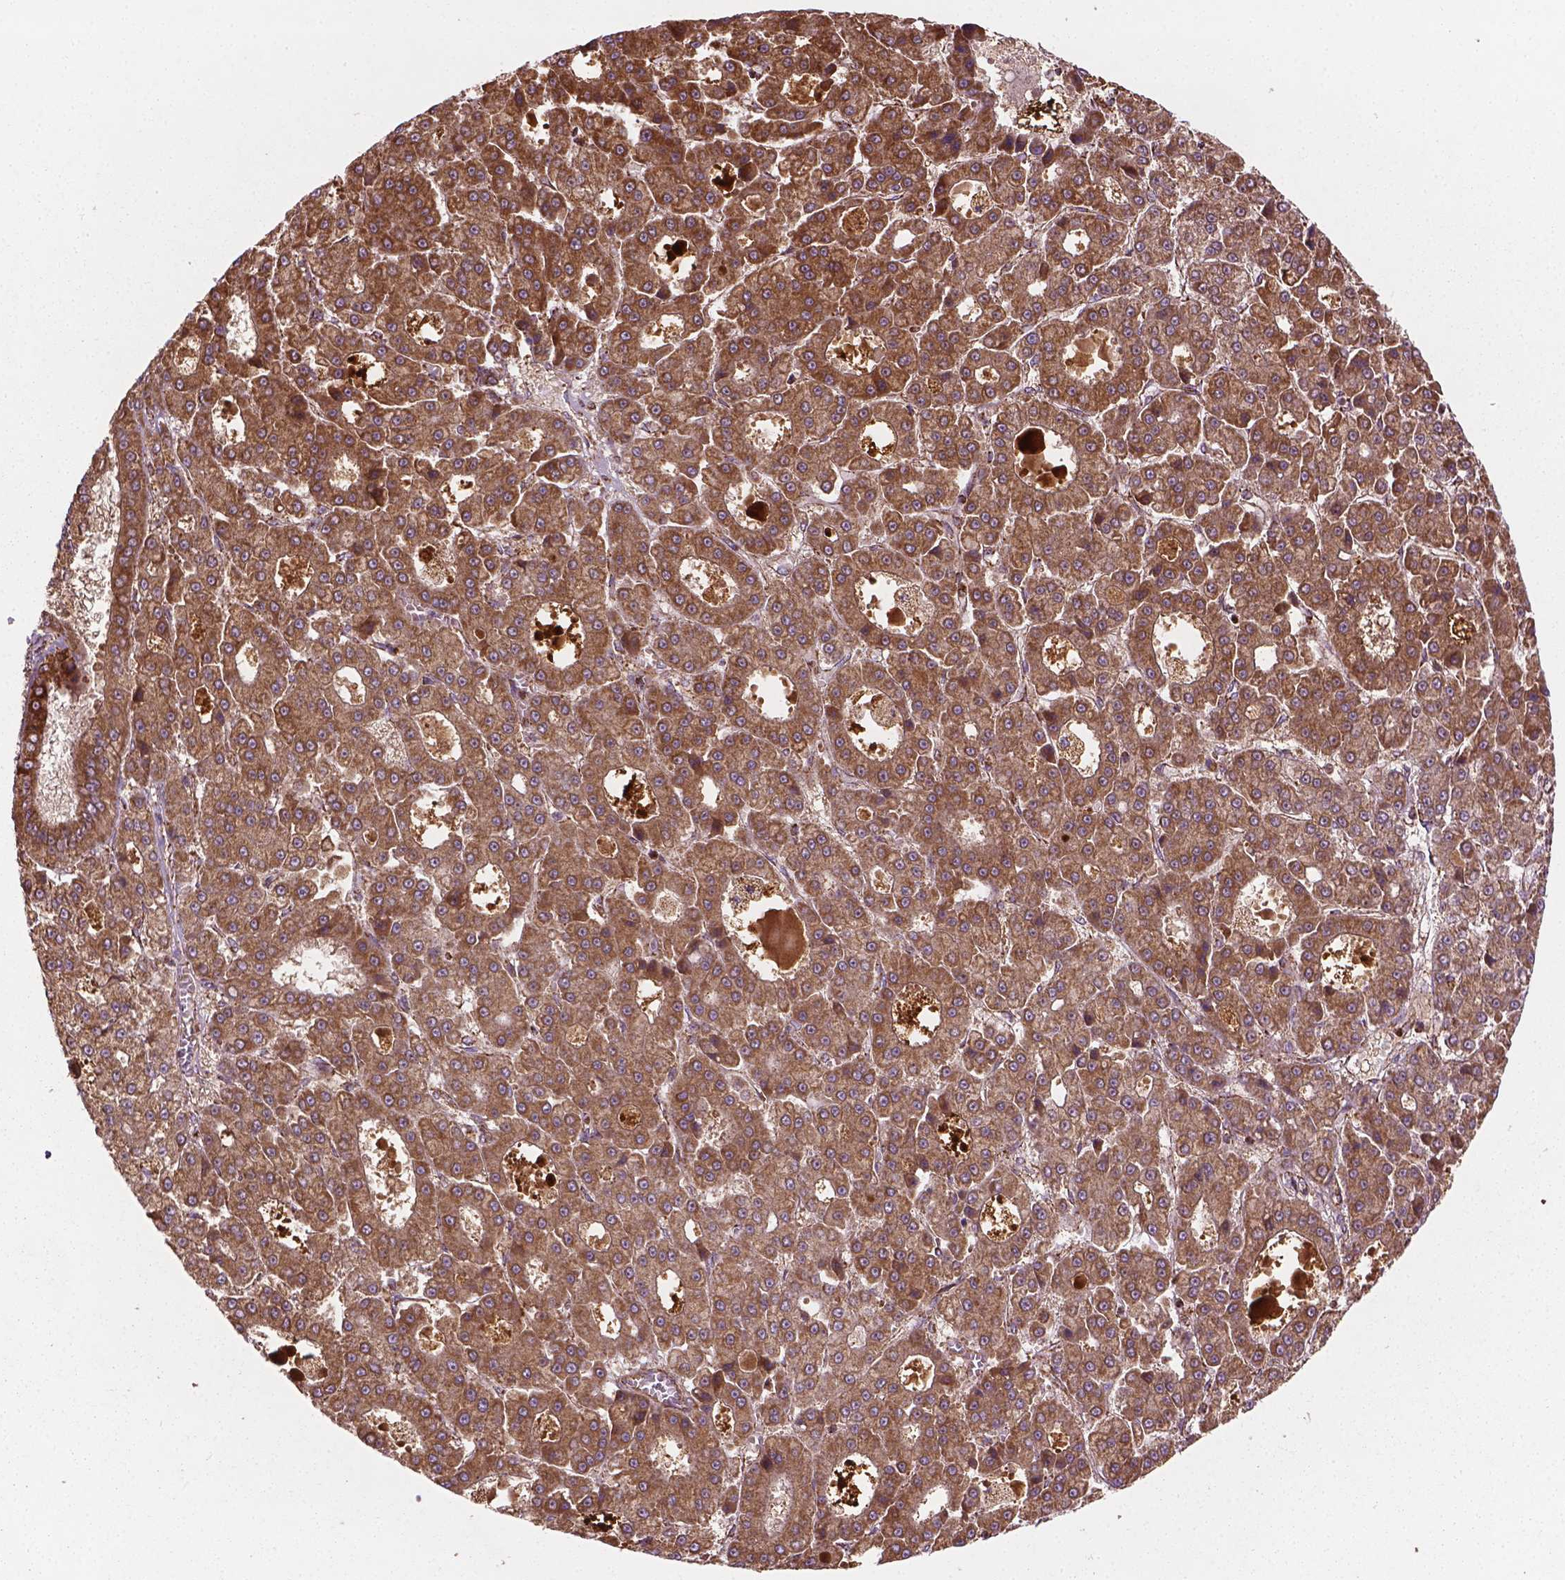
{"staining": {"intensity": "moderate", "quantity": ">75%", "location": "cytoplasmic/membranous"}, "tissue": "liver cancer", "cell_type": "Tumor cells", "image_type": "cancer", "snomed": [{"axis": "morphology", "description": "Carcinoma, Hepatocellular, NOS"}, {"axis": "topography", "description": "Liver"}], "caption": "A brown stain highlights moderate cytoplasmic/membranous positivity of a protein in human liver hepatocellular carcinoma tumor cells. Immunohistochemistry stains the protein in brown and the nuclei are stained blue.", "gene": "HS3ST3A1", "patient": {"sex": "male", "age": 70}}